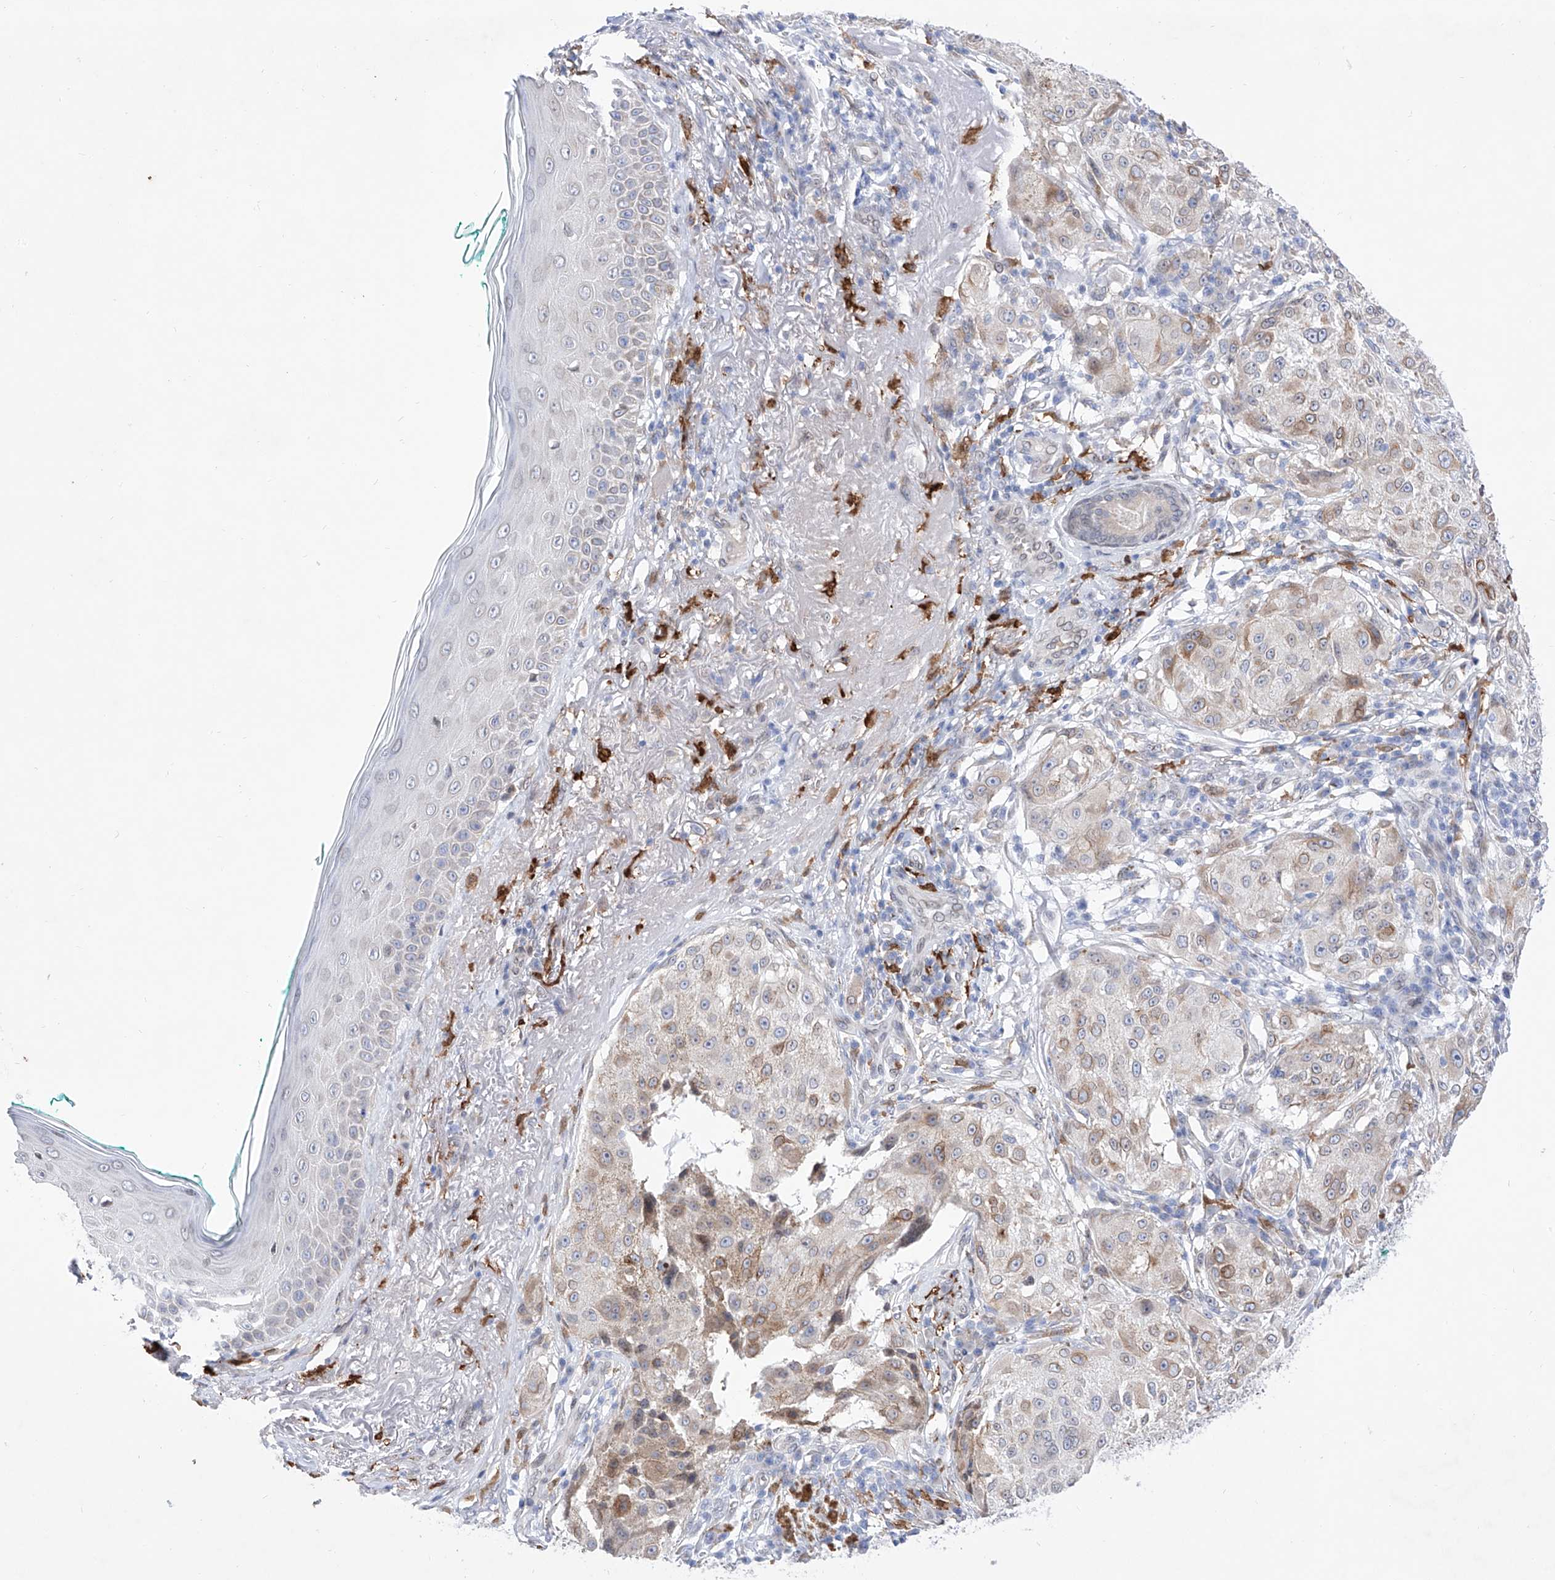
{"staining": {"intensity": "weak", "quantity": "25%-75%", "location": "cytoplasmic/membranous"}, "tissue": "melanoma", "cell_type": "Tumor cells", "image_type": "cancer", "snomed": [{"axis": "morphology", "description": "Necrosis, NOS"}, {"axis": "morphology", "description": "Malignant melanoma, NOS"}, {"axis": "topography", "description": "Skin"}], "caption": "Protein staining of malignant melanoma tissue displays weak cytoplasmic/membranous staining in approximately 25%-75% of tumor cells. (brown staining indicates protein expression, while blue staining denotes nuclei).", "gene": "LCLAT1", "patient": {"sex": "female", "age": 87}}